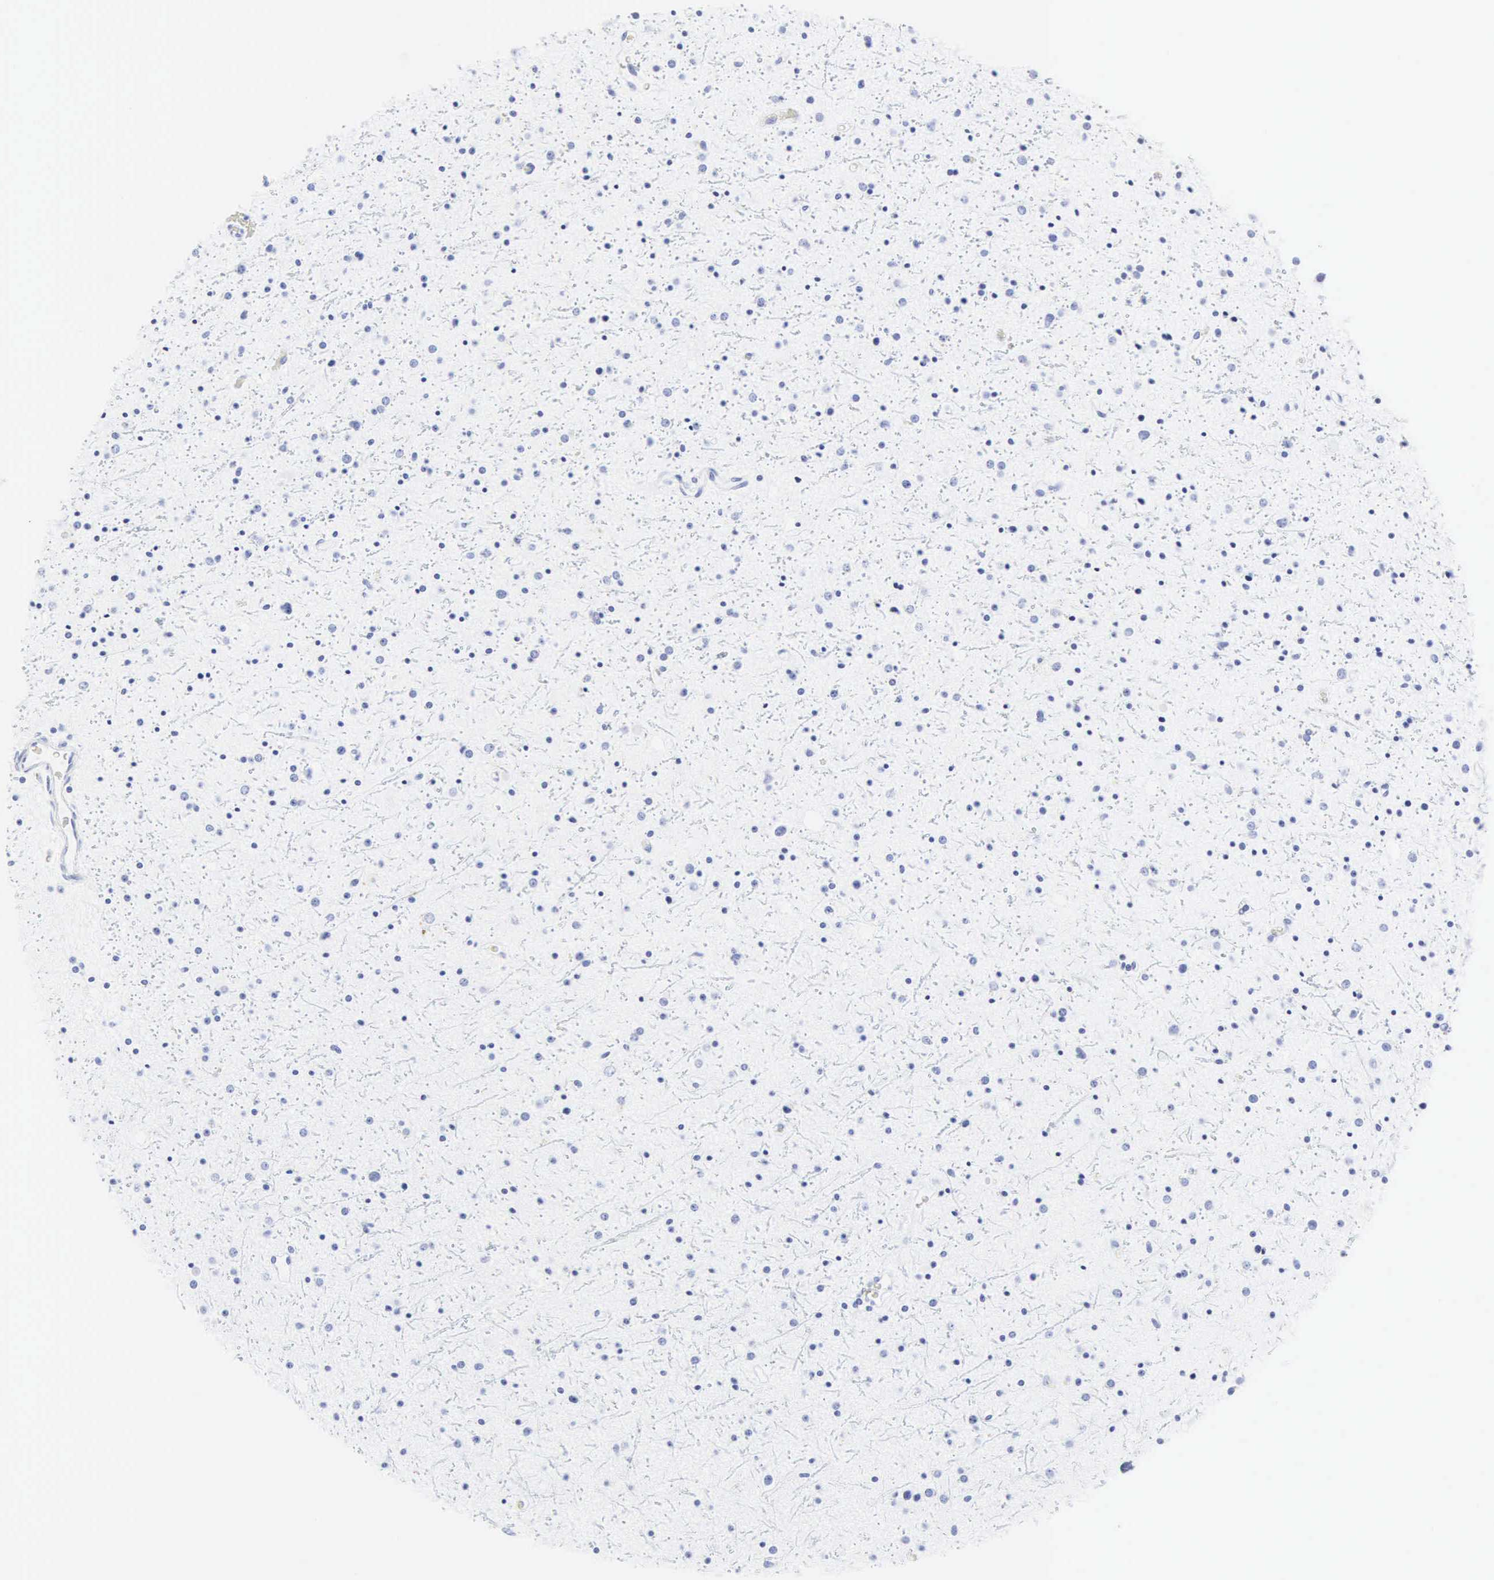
{"staining": {"intensity": "negative", "quantity": "none", "location": "none"}, "tissue": "glioma", "cell_type": "Tumor cells", "image_type": "cancer", "snomed": [{"axis": "morphology", "description": "Glioma, malignant, Low grade"}, {"axis": "topography", "description": "Brain"}], "caption": "A high-resolution histopathology image shows immunohistochemistry (IHC) staining of malignant glioma (low-grade), which shows no significant positivity in tumor cells.", "gene": "CGB3", "patient": {"sex": "female", "age": 46}}